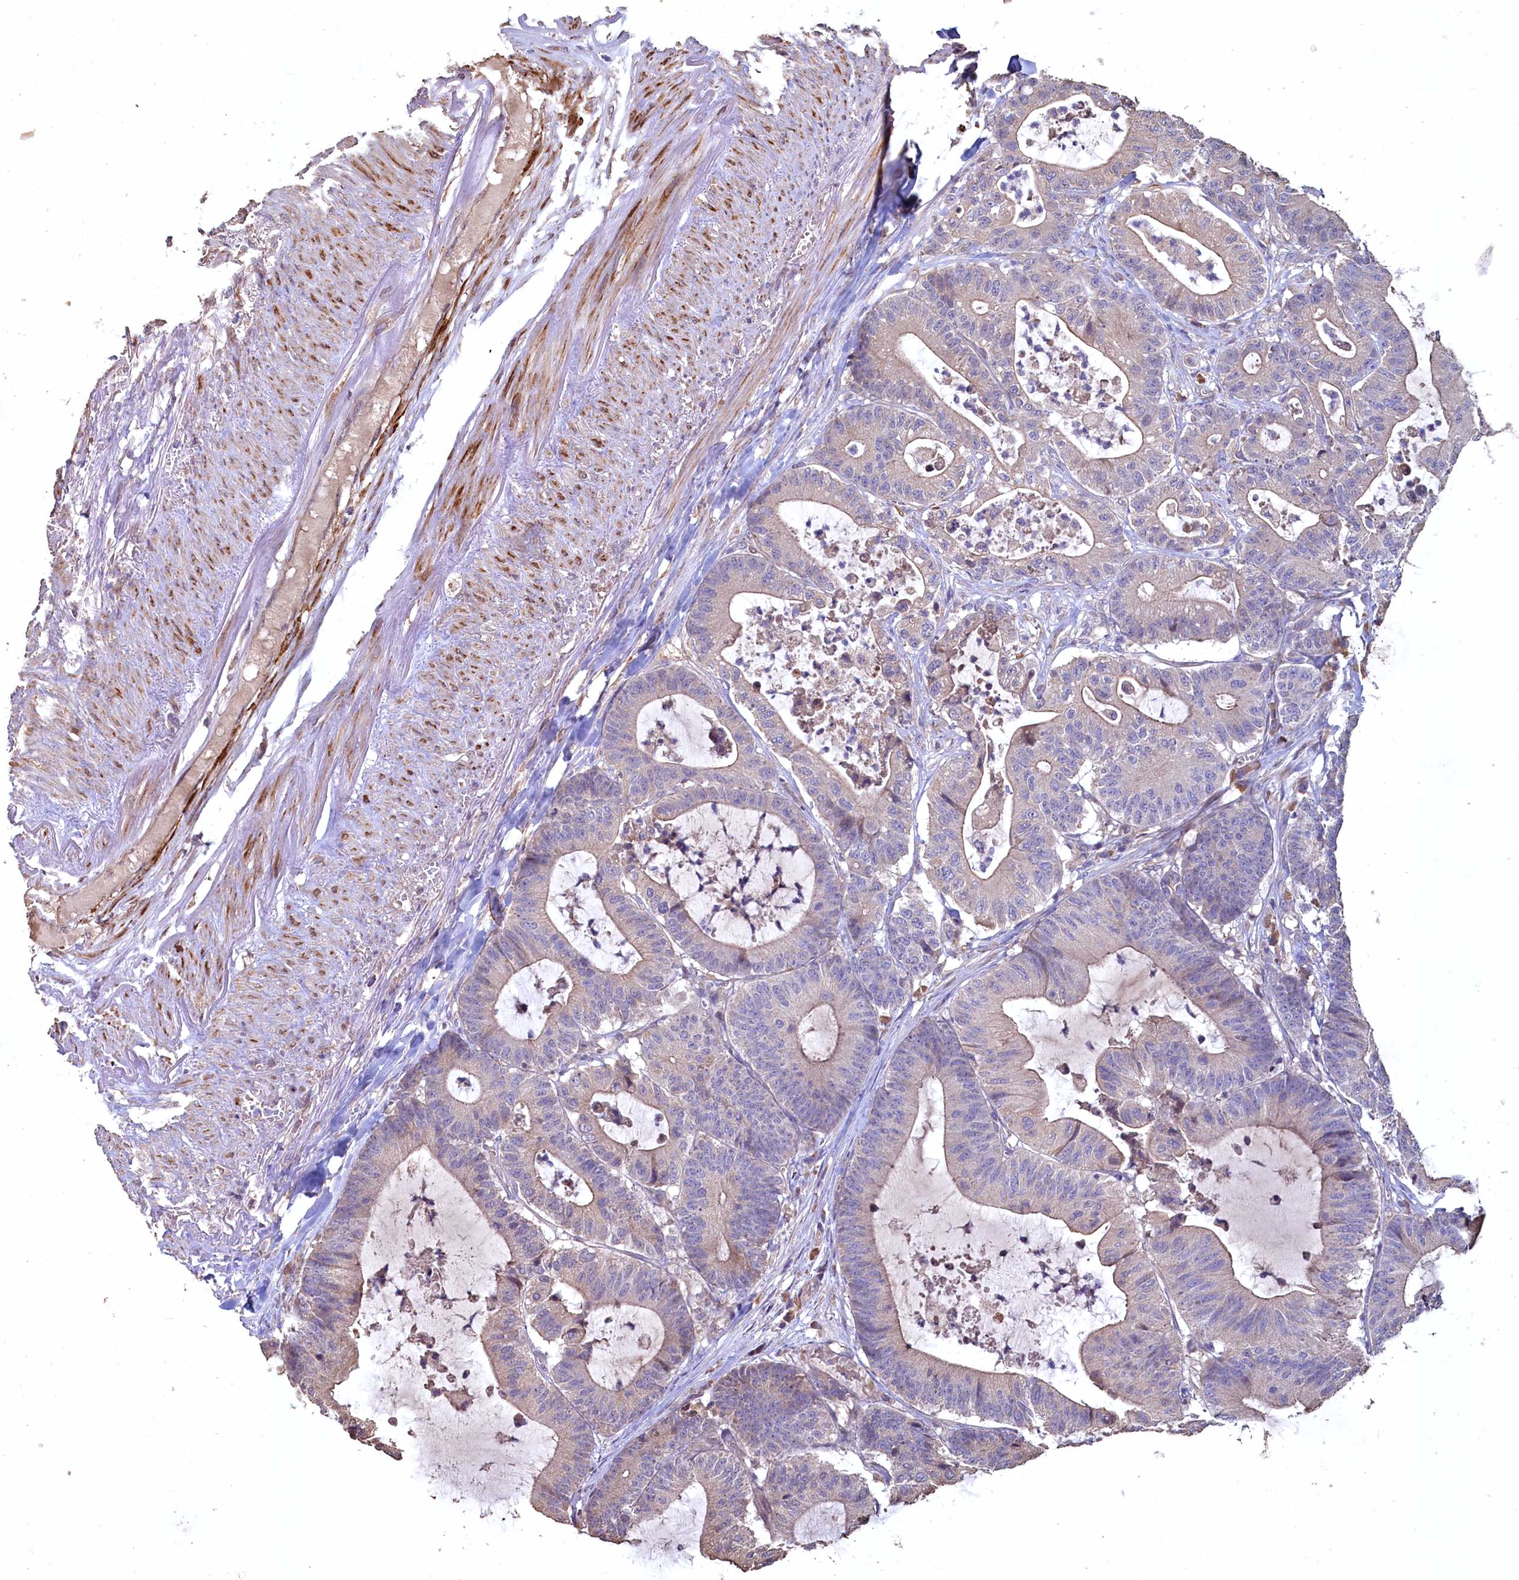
{"staining": {"intensity": "weak", "quantity": "25%-75%", "location": "cytoplasmic/membranous"}, "tissue": "colorectal cancer", "cell_type": "Tumor cells", "image_type": "cancer", "snomed": [{"axis": "morphology", "description": "Adenocarcinoma, NOS"}, {"axis": "topography", "description": "Colon"}], "caption": "Immunohistochemical staining of human colorectal adenocarcinoma shows weak cytoplasmic/membranous protein expression in approximately 25%-75% of tumor cells.", "gene": "FUNDC1", "patient": {"sex": "female", "age": 84}}